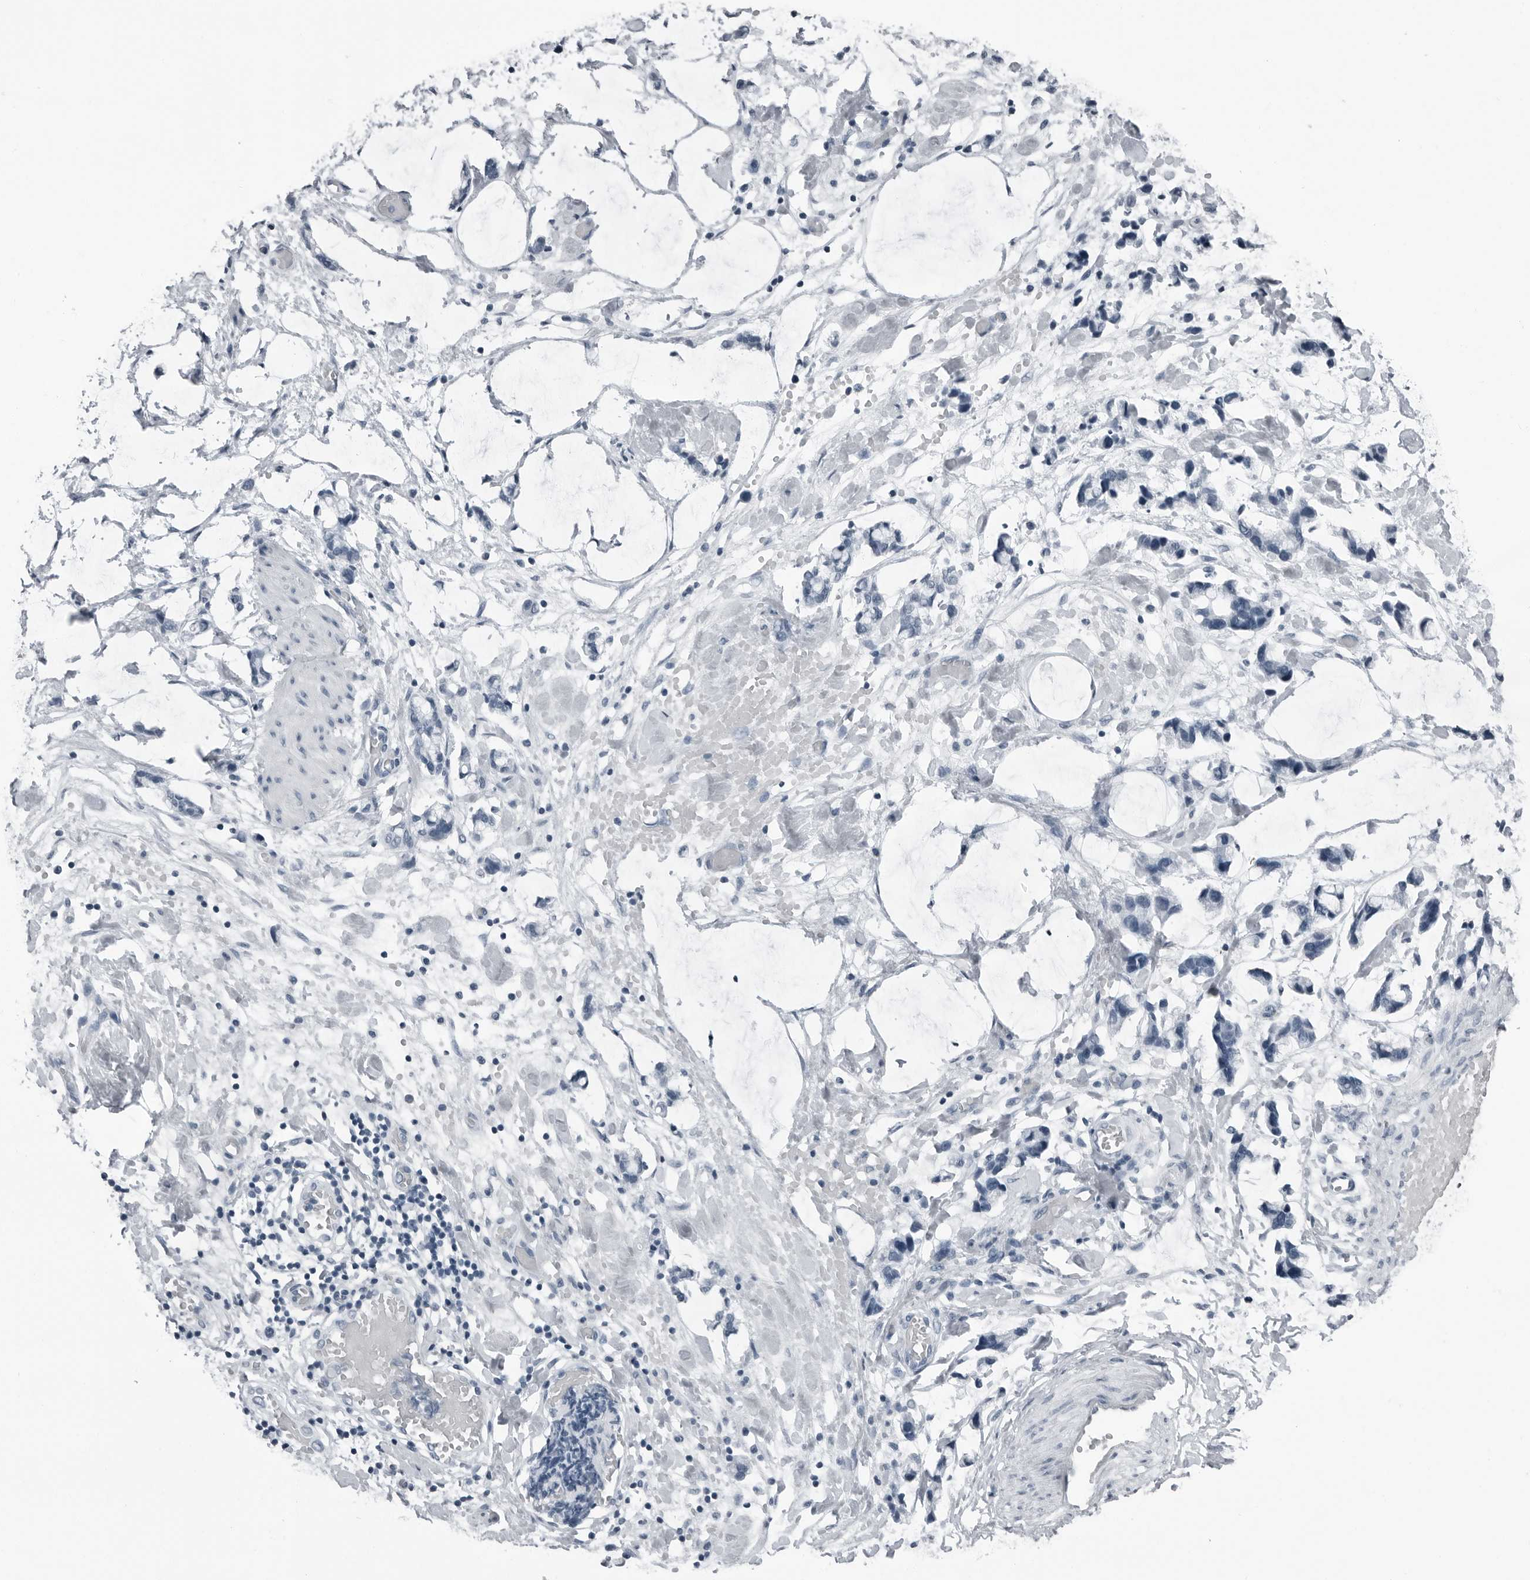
{"staining": {"intensity": "negative", "quantity": "none", "location": "none"}, "tissue": "adipose tissue", "cell_type": "Adipocytes", "image_type": "normal", "snomed": [{"axis": "morphology", "description": "Normal tissue, NOS"}, {"axis": "morphology", "description": "Adenocarcinoma, NOS"}, {"axis": "topography", "description": "Colon"}, {"axis": "topography", "description": "Peripheral nerve tissue"}], "caption": "Protein analysis of unremarkable adipose tissue reveals no significant staining in adipocytes.", "gene": "PRSS1", "patient": {"sex": "male", "age": 14}}